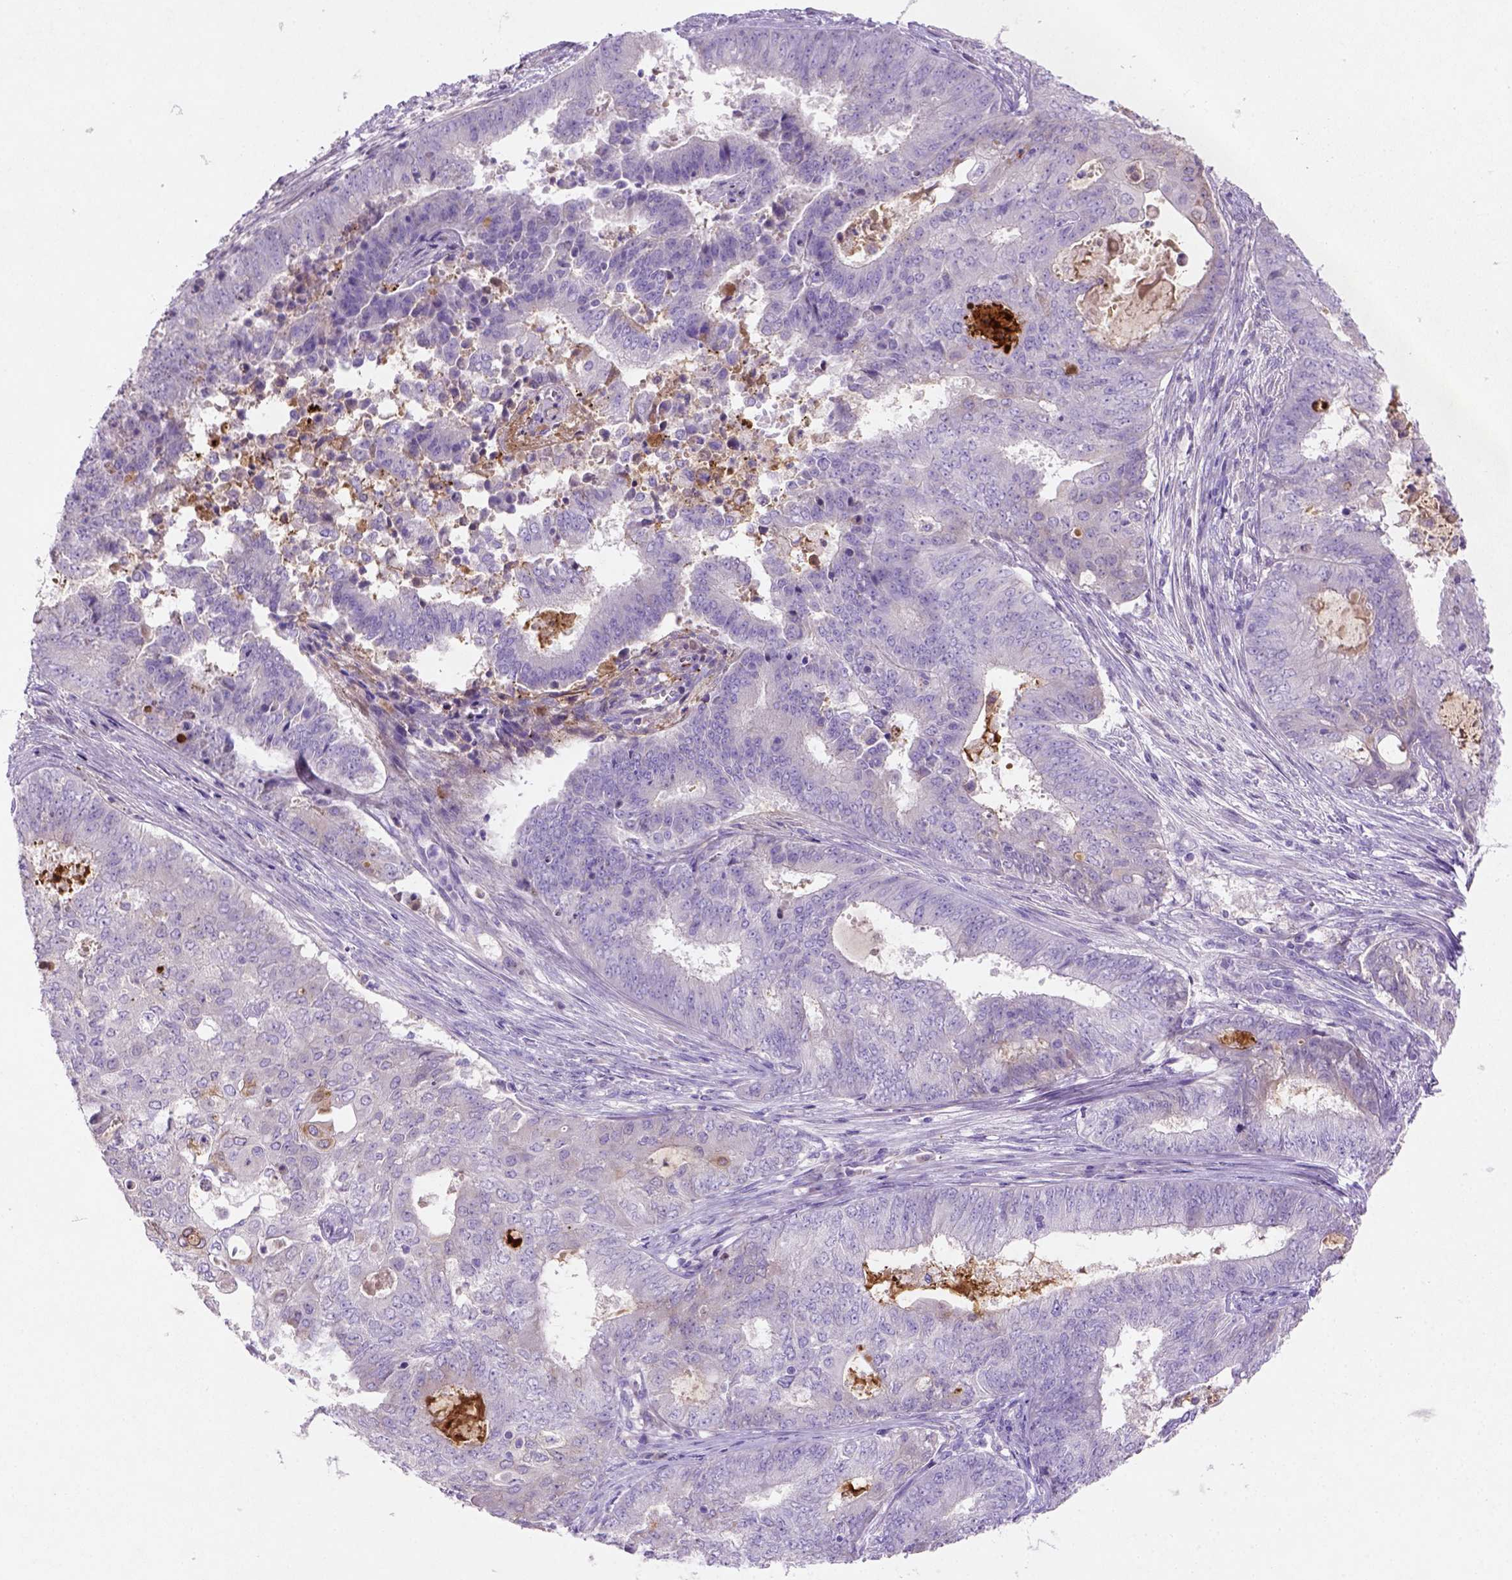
{"staining": {"intensity": "negative", "quantity": "none", "location": "none"}, "tissue": "endometrial cancer", "cell_type": "Tumor cells", "image_type": "cancer", "snomed": [{"axis": "morphology", "description": "Adenocarcinoma, NOS"}, {"axis": "topography", "description": "Endometrium"}], "caption": "Adenocarcinoma (endometrial) stained for a protein using immunohistochemistry (IHC) exhibits no positivity tumor cells.", "gene": "NUDT2", "patient": {"sex": "female", "age": 62}}